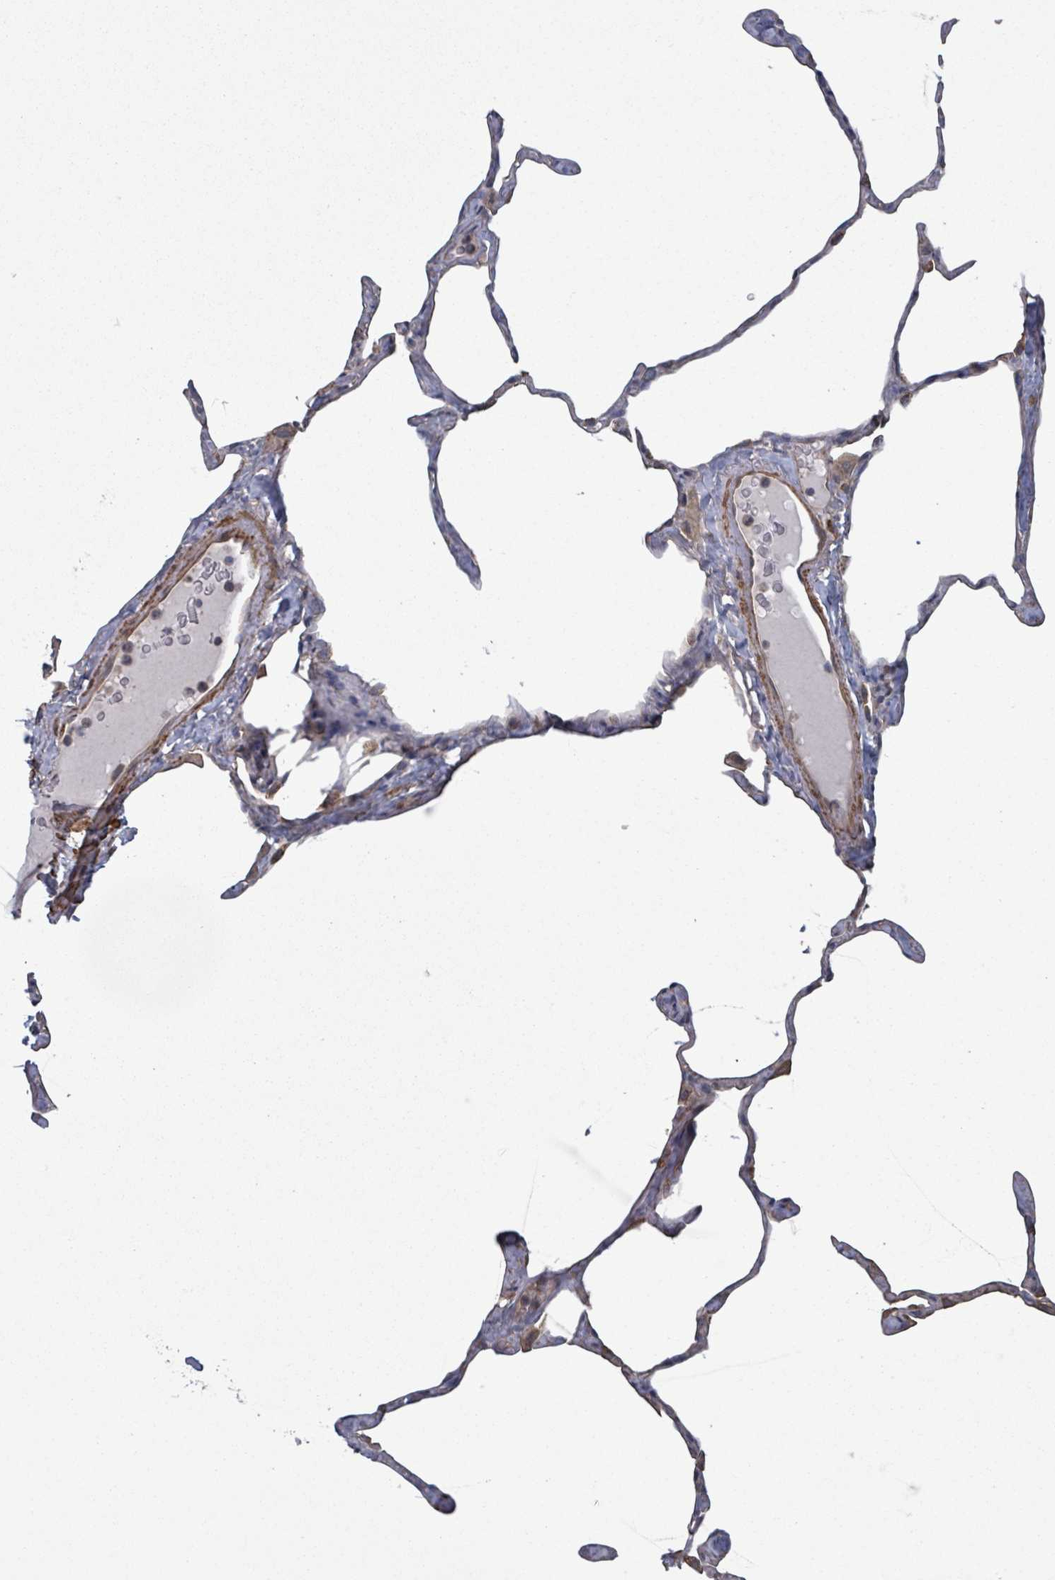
{"staining": {"intensity": "moderate", "quantity": "25%-75%", "location": "cytoplasmic/membranous"}, "tissue": "lung", "cell_type": "Alveolar cells", "image_type": "normal", "snomed": [{"axis": "morphology", "description": "Normal tissue, NOS"}, {"axis": "topography", "description": "Lung"}], "caption": "Benign lung demonstrates moderate cytoplasmic/membranous positivity in about 25%-75% of alveolar cells, visualized by immunohistochemistry. (DAB IHC with brightfield microscopy, high magnification).", "gene": "ADCK1", "patient": {"sex": "male", "age": 65}}